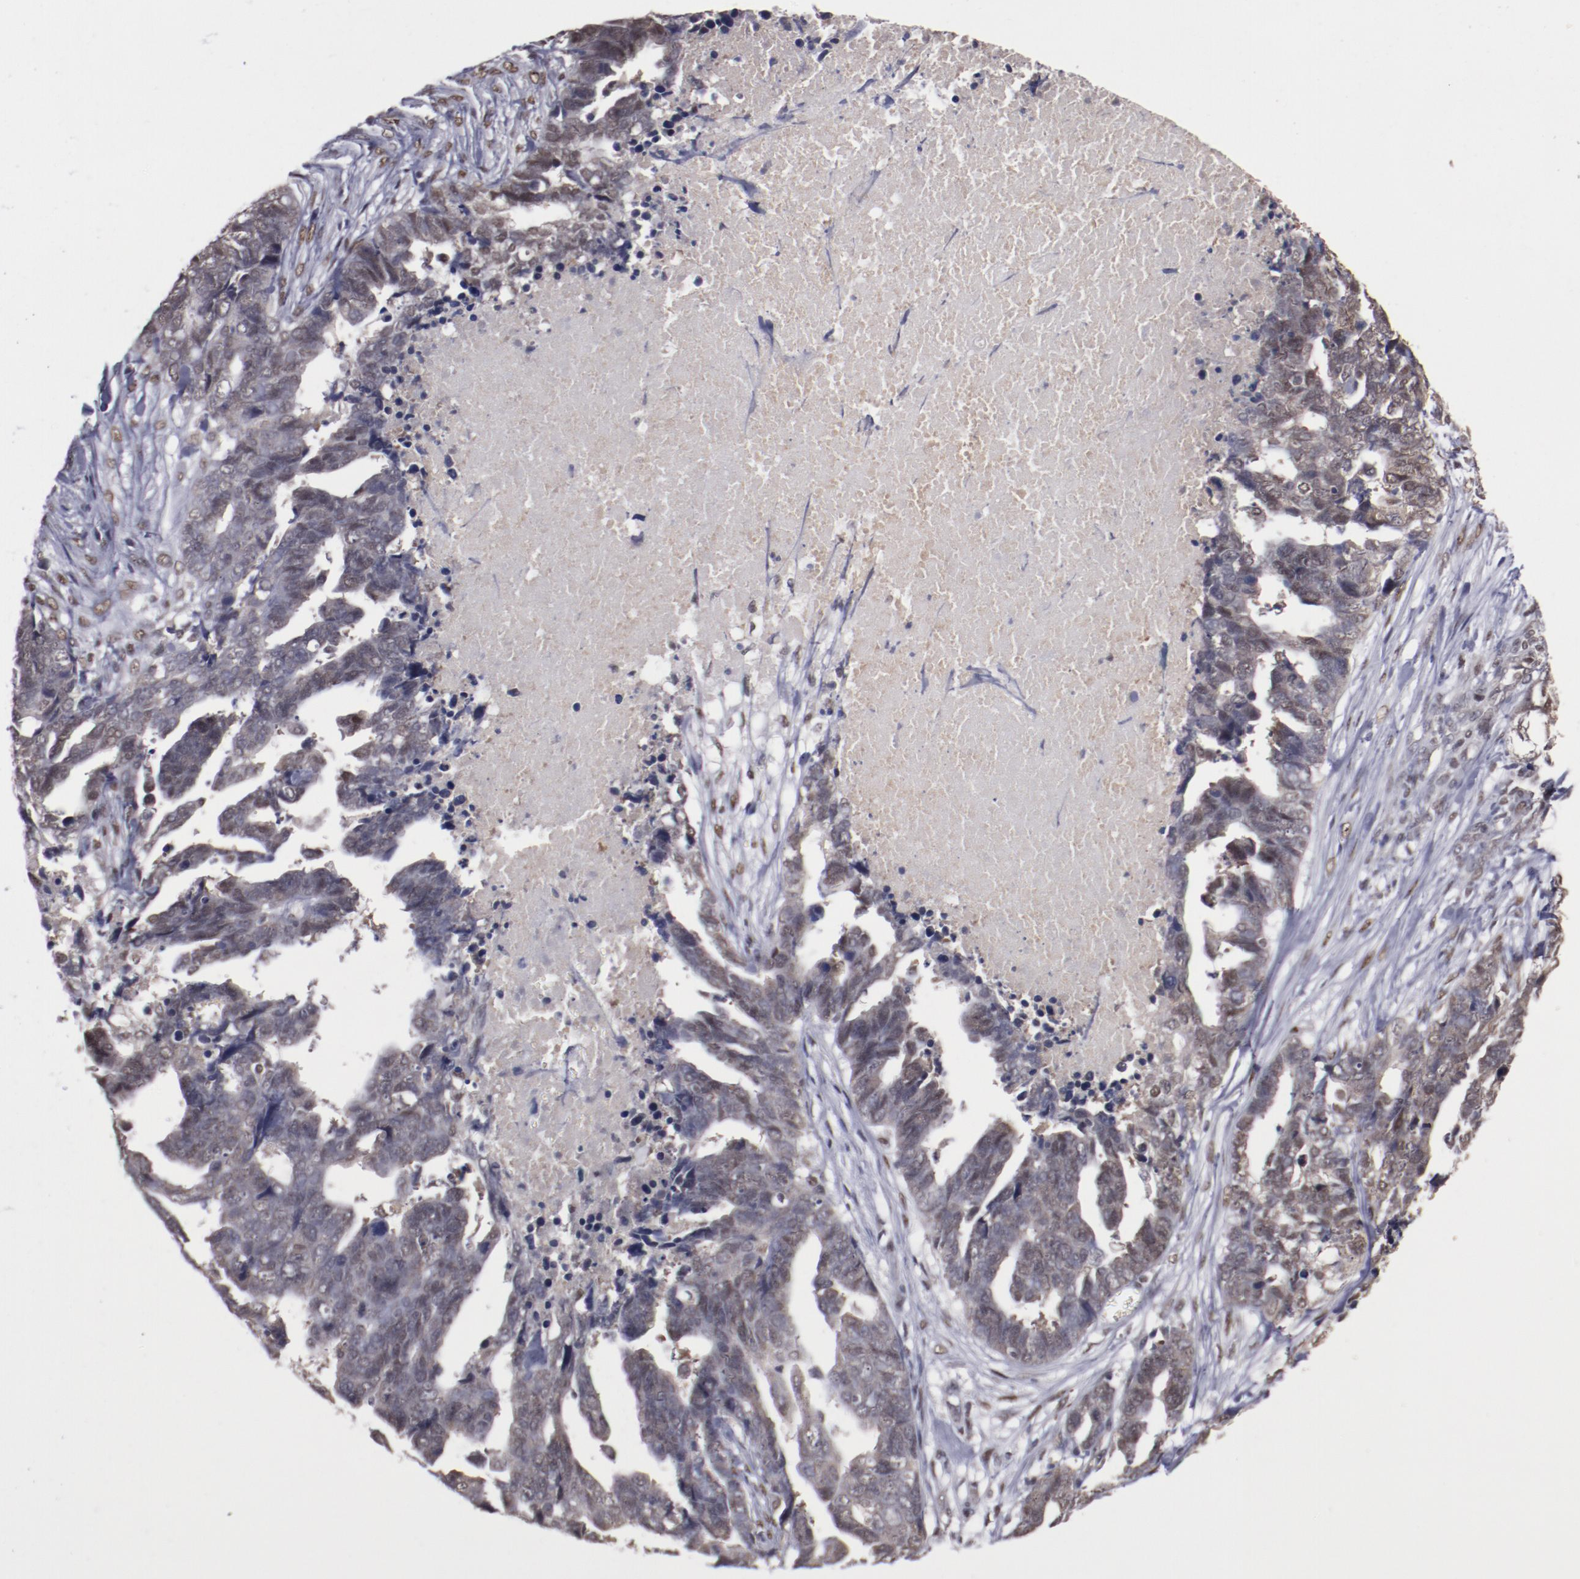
{"staining": {"intensity": "weak", "quantity": "25%-75%", "location": "cytoplasmic/membranous,nuclear"}, "tissue": "ovarian cancer", "cell_type": "Tumor cells", "image_type": "cancer", "snomed": [{"axis": "morphology", "description": "Normal tissue, NOS"}, {"axis": "morphology", "description": "Cystadenocarcinoma, serous, NOS"}, {"axis": "topography", "description": "Fallopian tube"}, {"axis": "topography", "description": "Ovary"}], "caption": "This histopathology image shows IHC staining of ovarian cancer (serous cystadenocarcinoma), with low weak cytoplasmic/membranous and nuclear positivity in about 25%-75% of tumor cells.", "gene": "ARNT", "patient": {"sex": "female", "age": 56}}